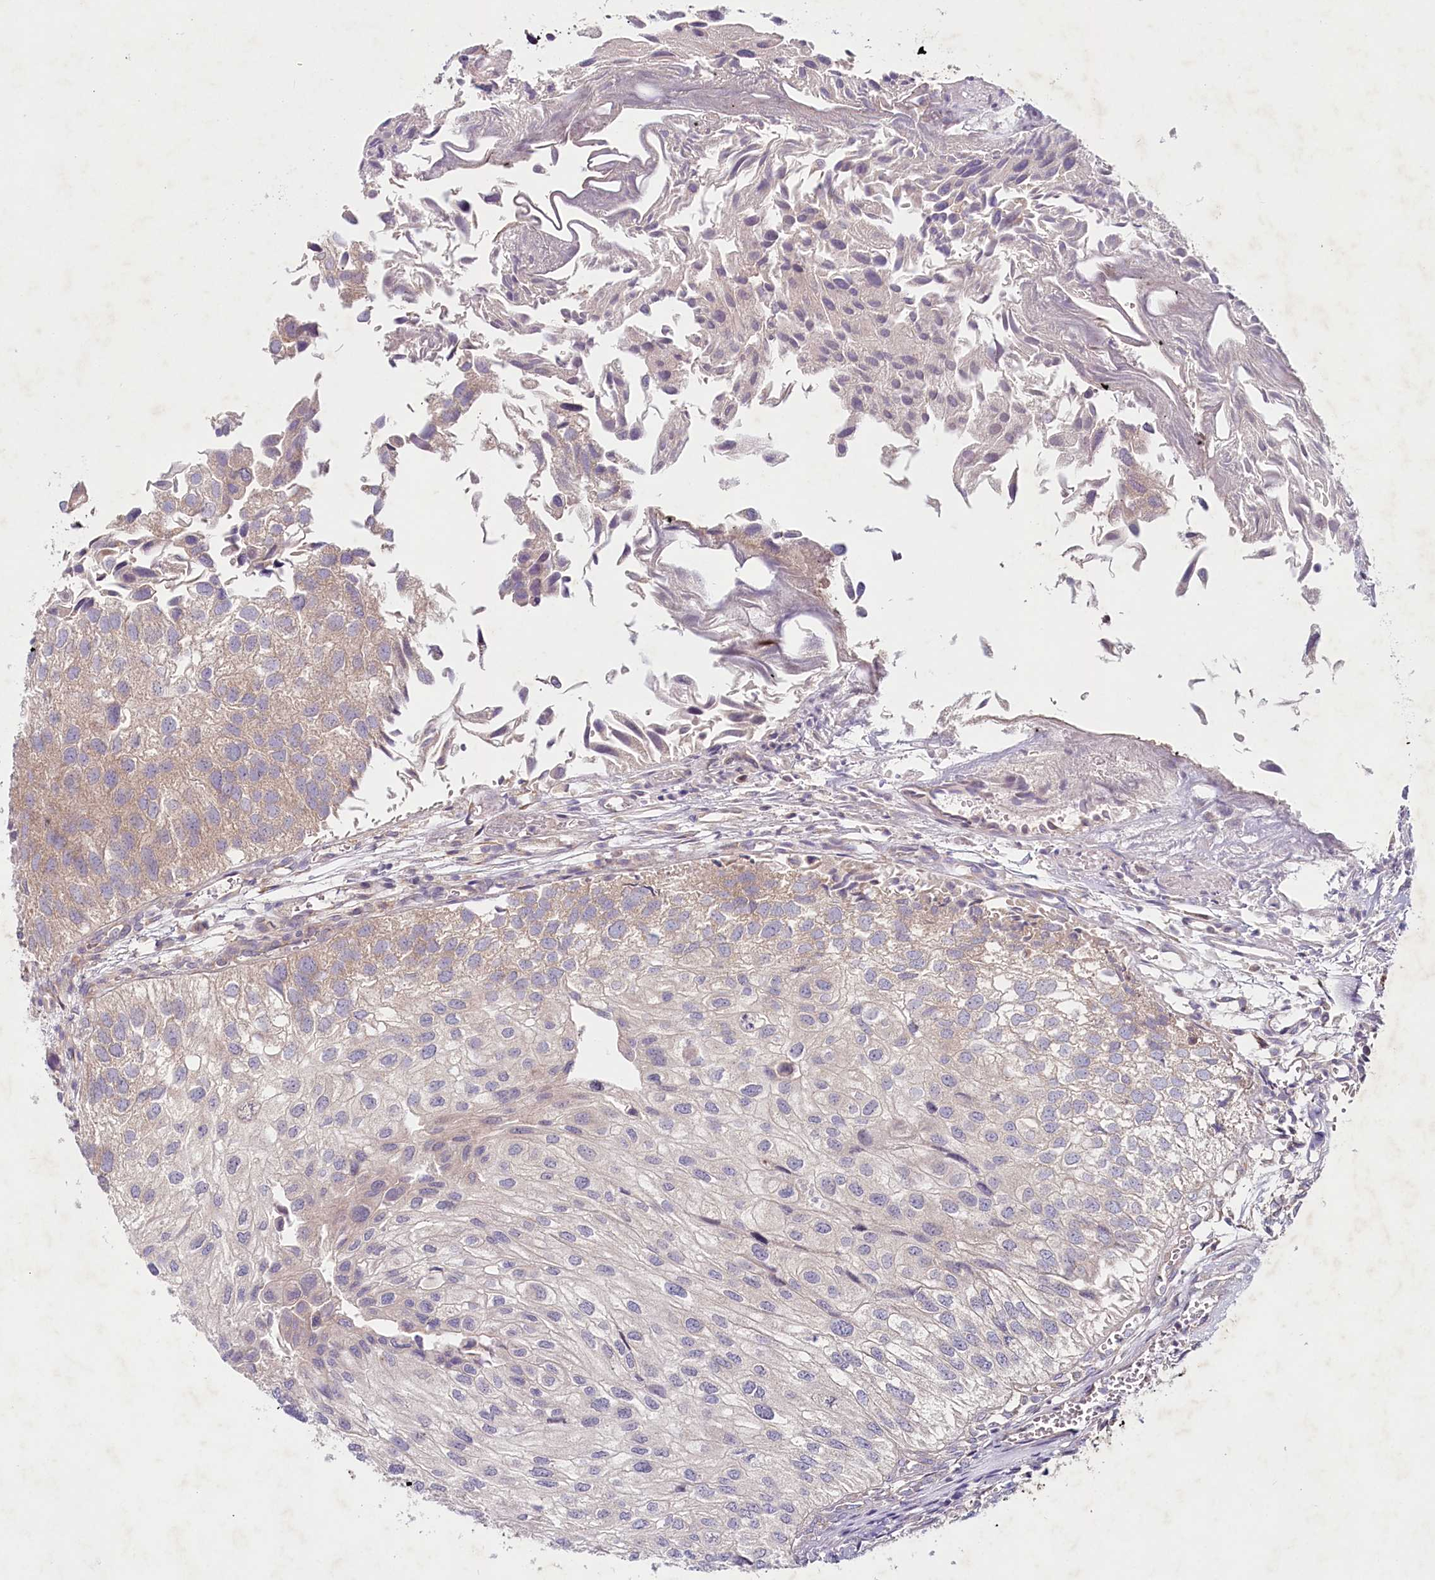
{"staining": {"intensity": "weak", "quantity": "<25%", "location": "cytoplasmic/membranous"}, "tissue": "urothelial cancer", "cell_type": "Tumor cells", "image_type": "cancer", "snomed": [{"axis": "morphology", "description": "Urothelial carcinoma, Low grade"}, {"axis": "topography", "description": "Urinary bladder"}], "caption": "This micrograph is of urothelial carcinoma (low-grade) stained with immunohistochemistry to label a protein in brown with the nuclei are counter-stained blue. There is no positivity in tumor cells.", "gene": "TNIP1", "patient": {"sex": "female", "age": 89}}